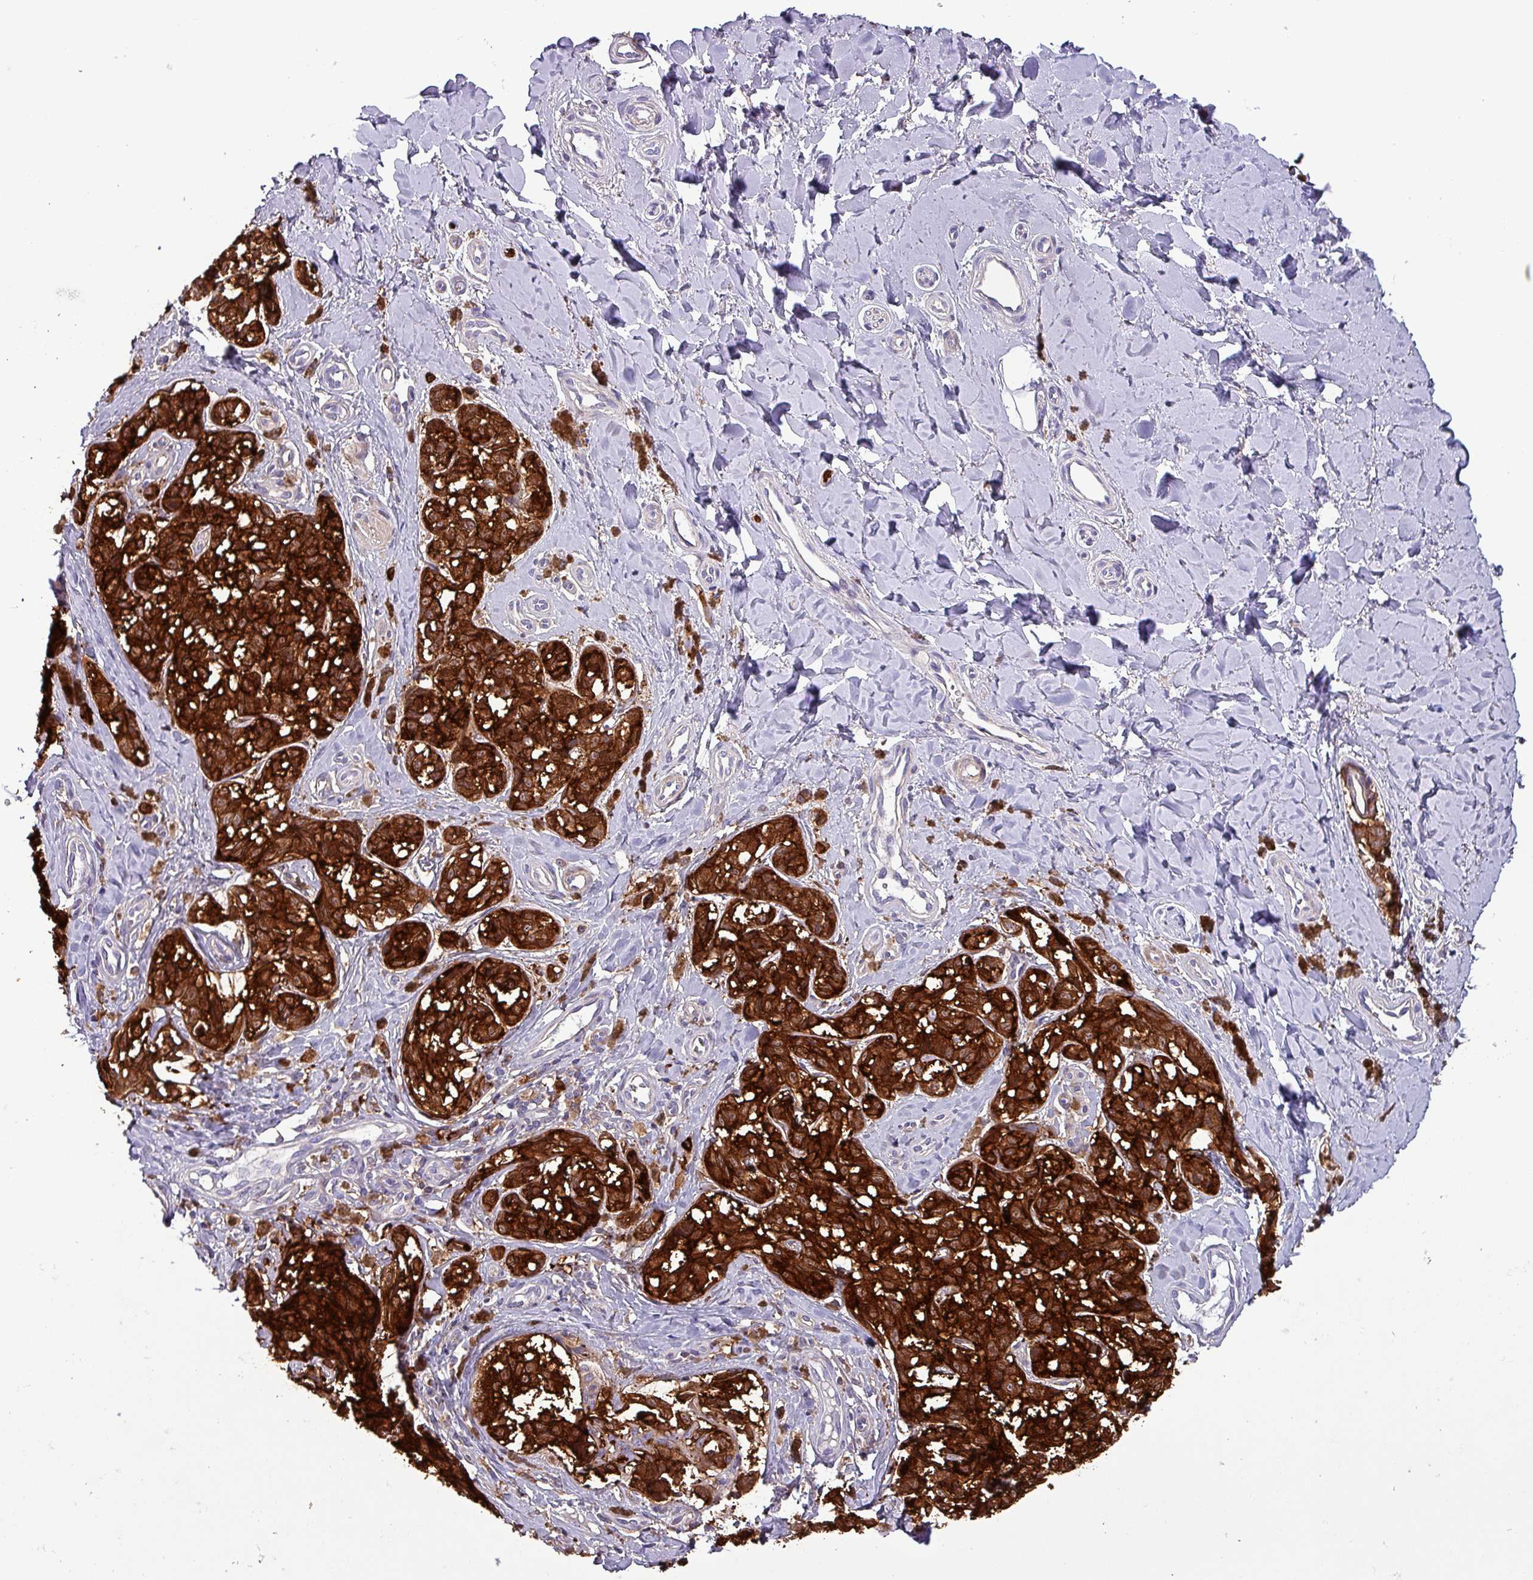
{"staining": {"intensity": "strong", "quantity": ">75%", "location": "cytoplasmic/membranous"}, "tissue": "melanoma", "cell_type": "Tumor cells", "image_type": "cancer", "snomed": [{"axis": "morphology", "description": "Malignant melanoma, NOS"}, {"axis": "topography", "description": "Skin"}], "caption": "Human melanoma stained with a protein marker exhibits strong staining in tumor cells.", "gene": "SCIN", "patient": {"sex": "female", "age": 65}}